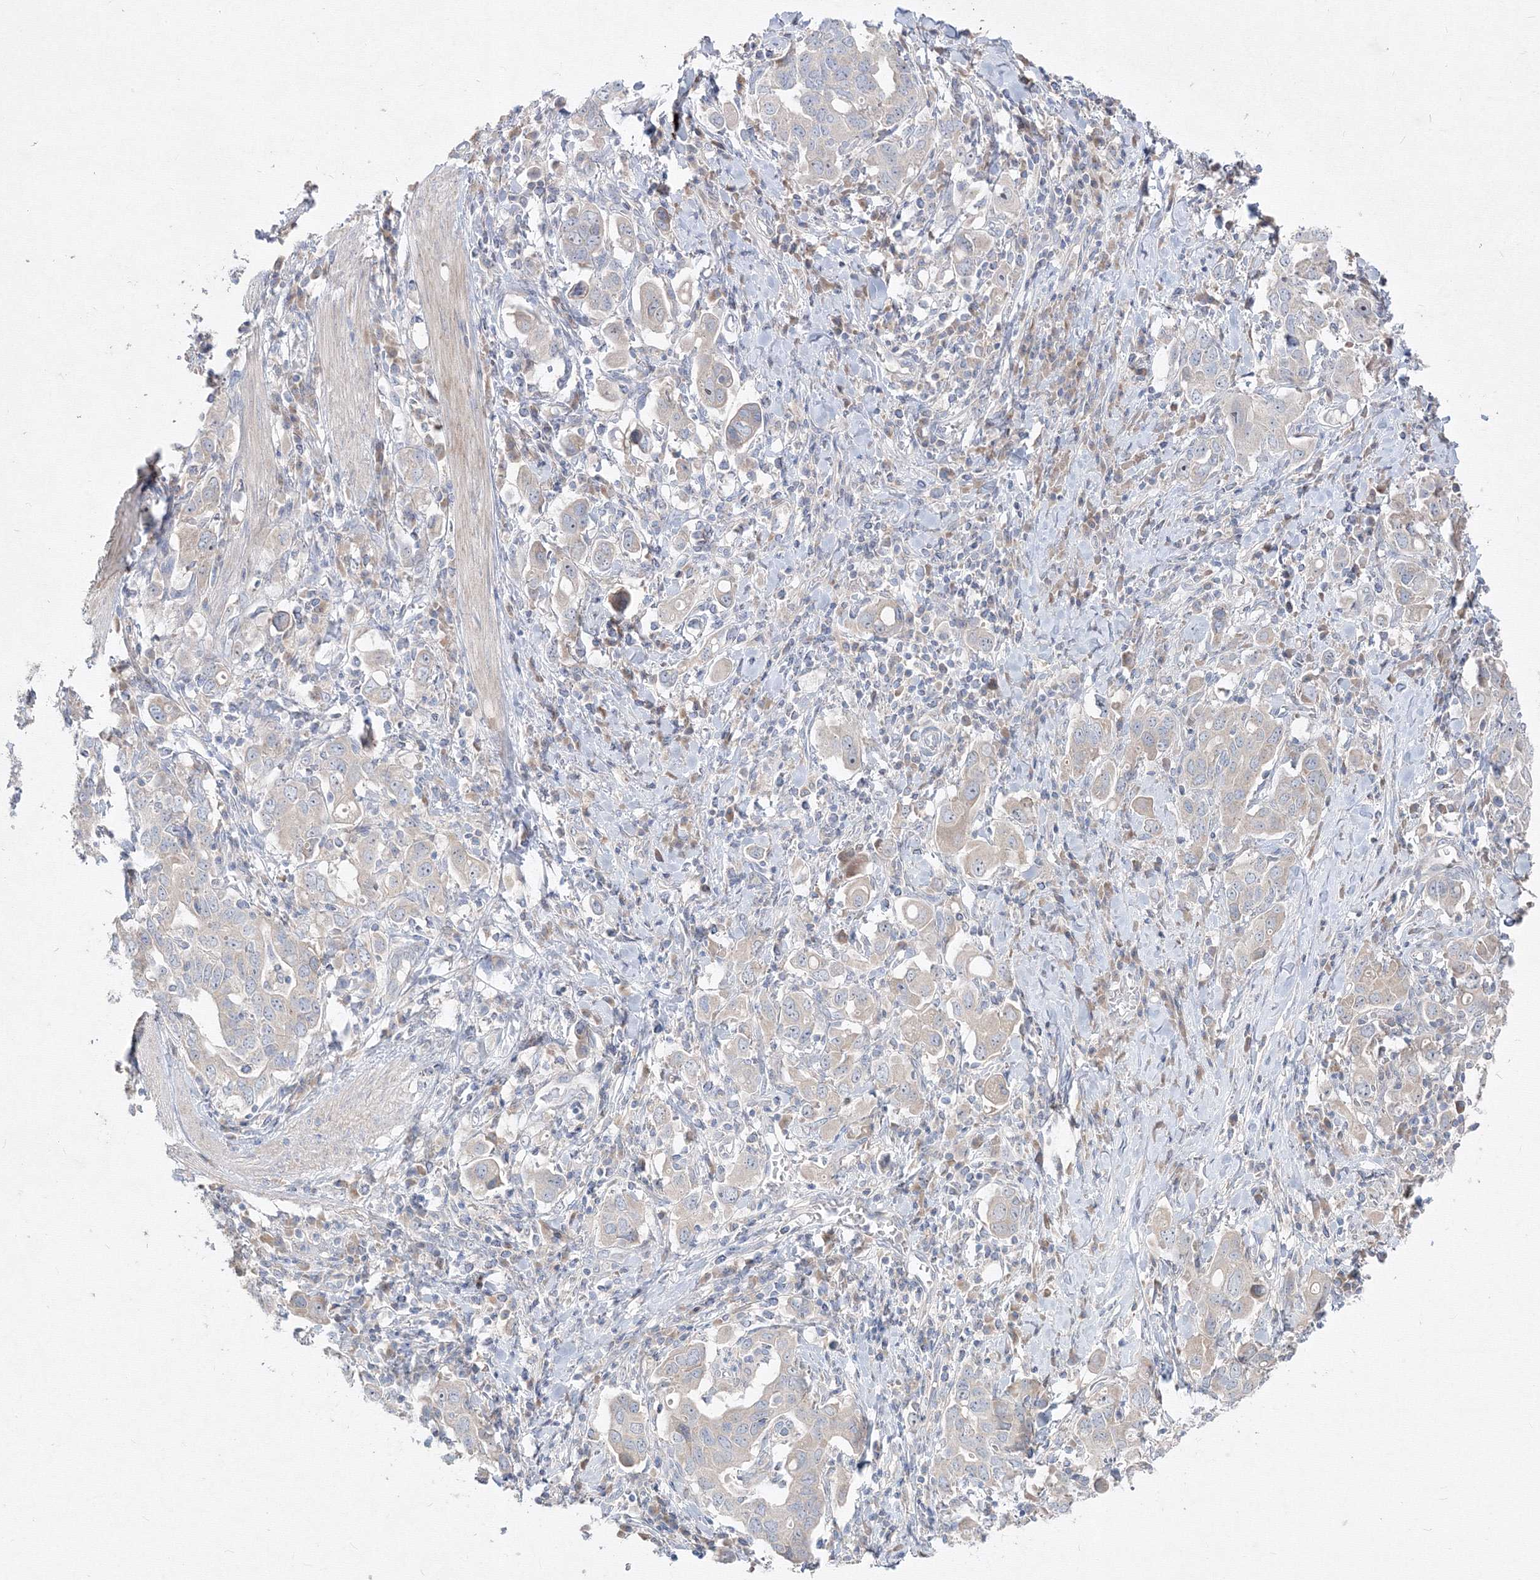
{"staining": {"intensity": "weak", "quantity": "<25%", "location": "cytoplasmic/membranous"}, "tissue": "stomach cancer", "cell_type": "Tumor cells", "image_type": "cancer", "snomed": [{"axis": "morphology", "description": "Adenocarcinoma, NOS"}, {"axis": "topography", "description": "Stomach, upper"}], "caption": "The immunohistochemistry image has no significant staining in tumor cells of adenocarcinoma (stomach) tissue.", "gene": "FBXL8", "patient": {"sex": "male", "age": 62}}